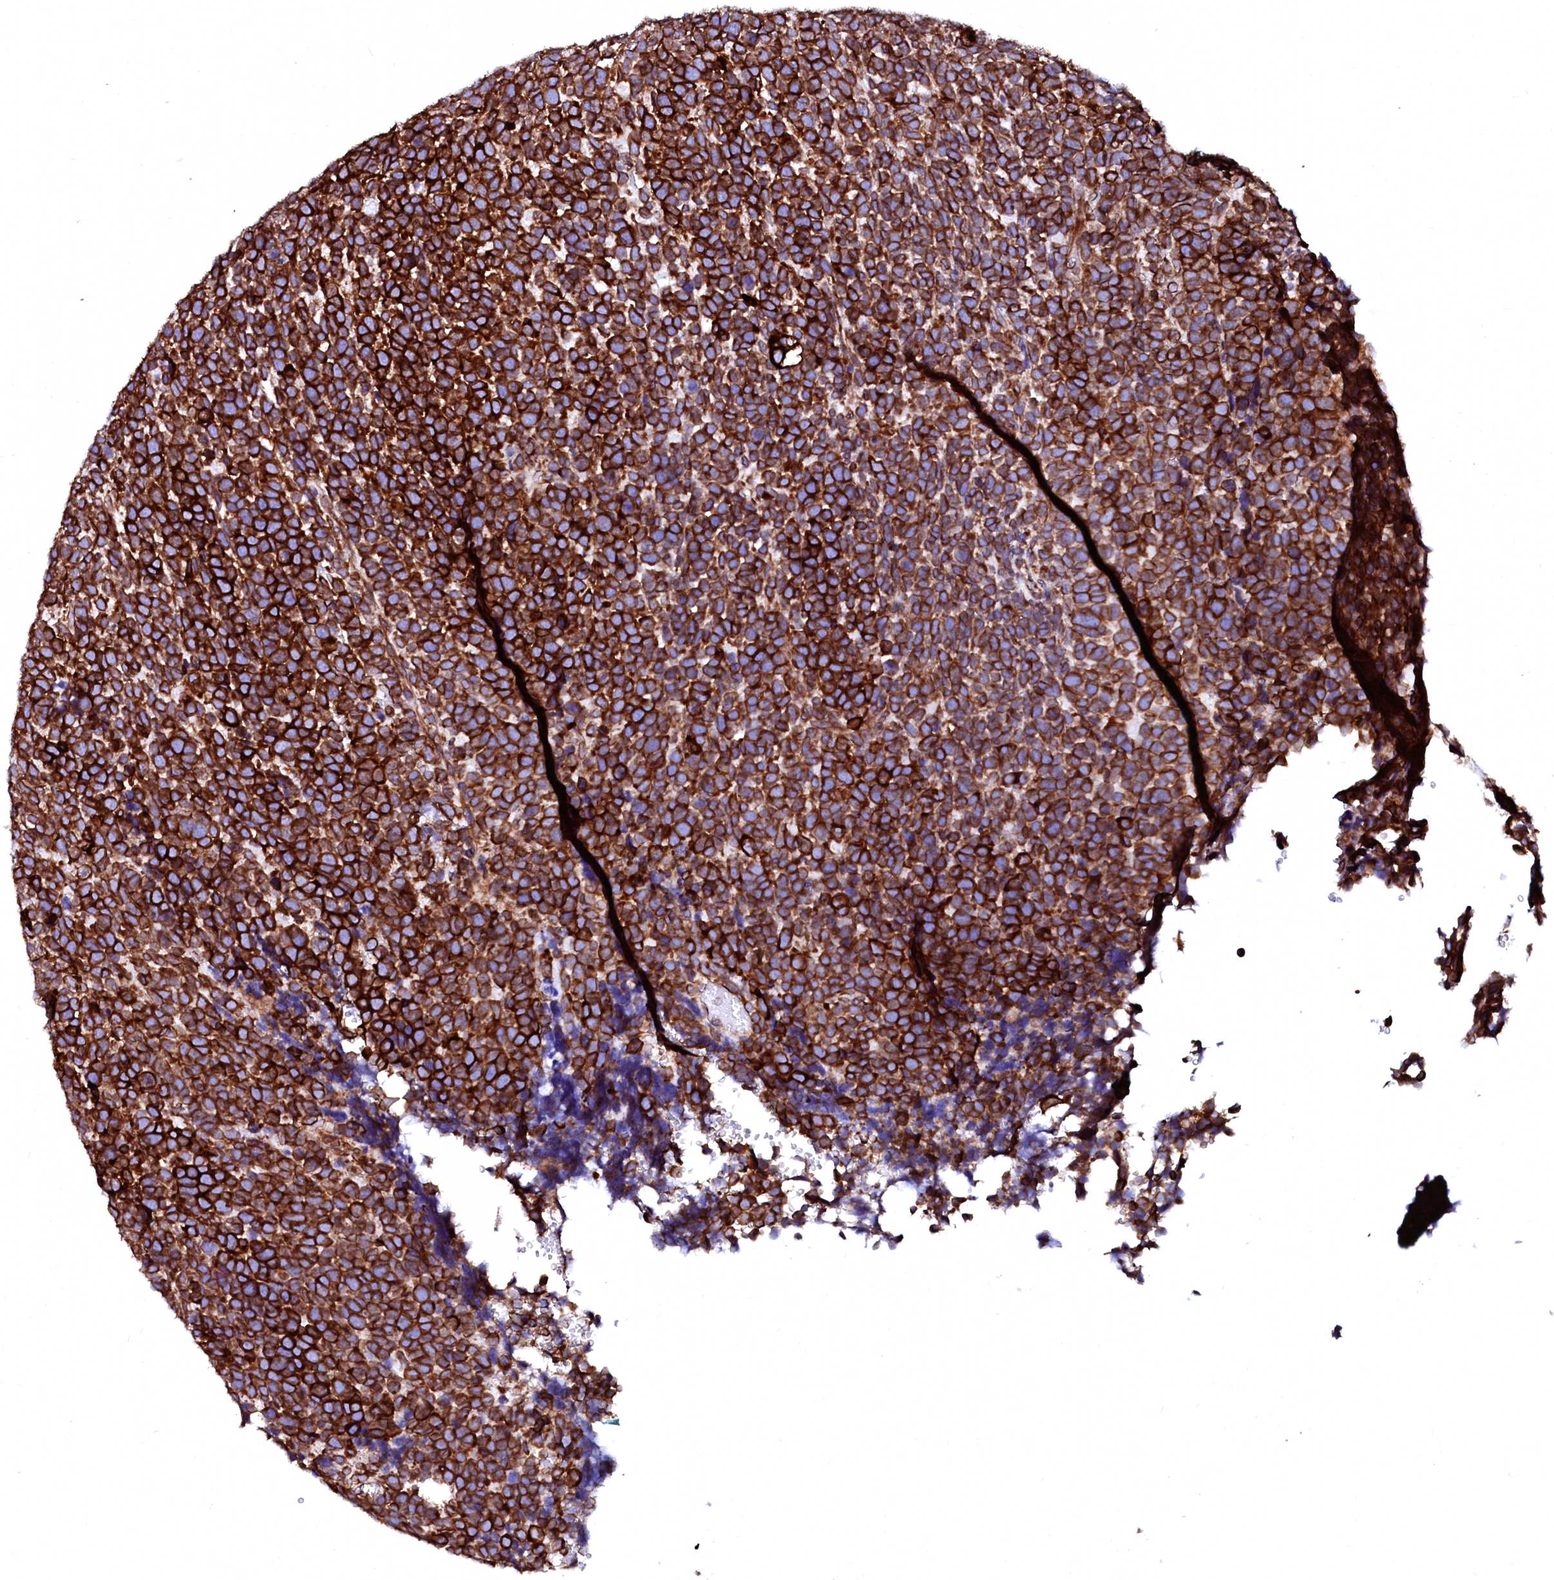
{"staining": {"intensity": "strong", "quantity": ">75%", "location": "cytoplasmic/membranous"}, "tissue": "urothelial cancer", "cell_type": "Tumor cells", "image_type": "cancer", "snomed": [{"axis": "morphology", "description": "Urothelial carcinoma, High grade"}, {"axis": "topography", "description": "Urinary bladder"}], "caption": "Immunohistochemistry (DAB (3,3'-diaminobenzidine)) staining of high-grade urothelial carcinoma shows strong cytoplasmic/membranous protein staining in about >75% of tumor cells. (Brightfield microscopy of DAB IHC at high magnification).", "gene": "DERL1", "patient": {"sex": "female", "age": 82}}